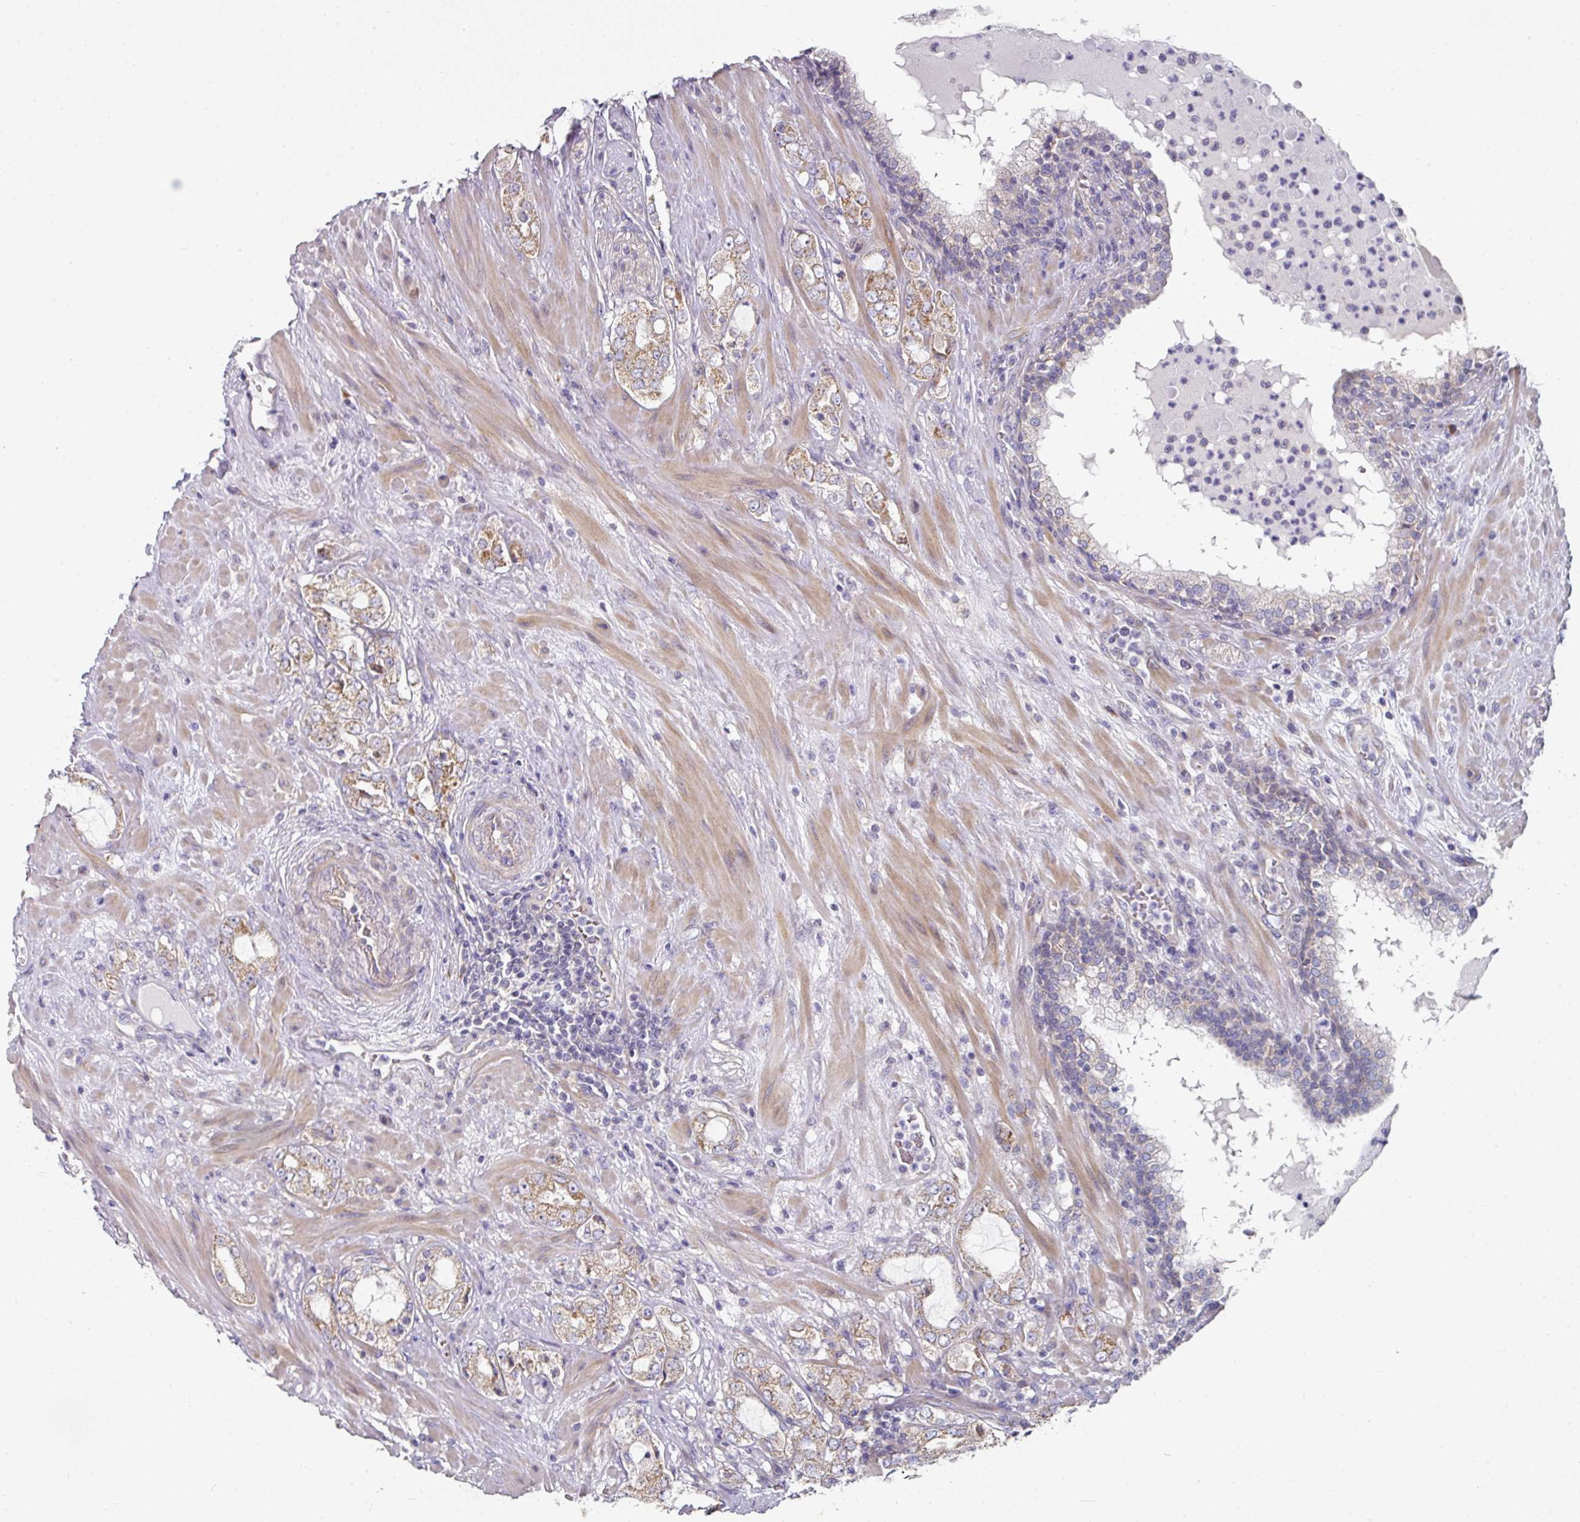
{"staining": {"intensity": "moderate", "quantity": ">75%", "location": "cytoplasmic/membranous"}, "tissue": "prostate cancer", "cell_type": "Tumor cells", "image_type": "cancer", "snomed": [{"axis": "morphology", "description": "Adenocarcinoma, High grade"}, {"axis": "topography", "description": "Prostate"}], "caption": "Protein staining demonstrates moderate cytoplasmic/membranous positivity in approximately >75% of tumor cells in prostate cancer.", "gene": "PYROXD2", "patient": {"sex": "male", "age": 64}}